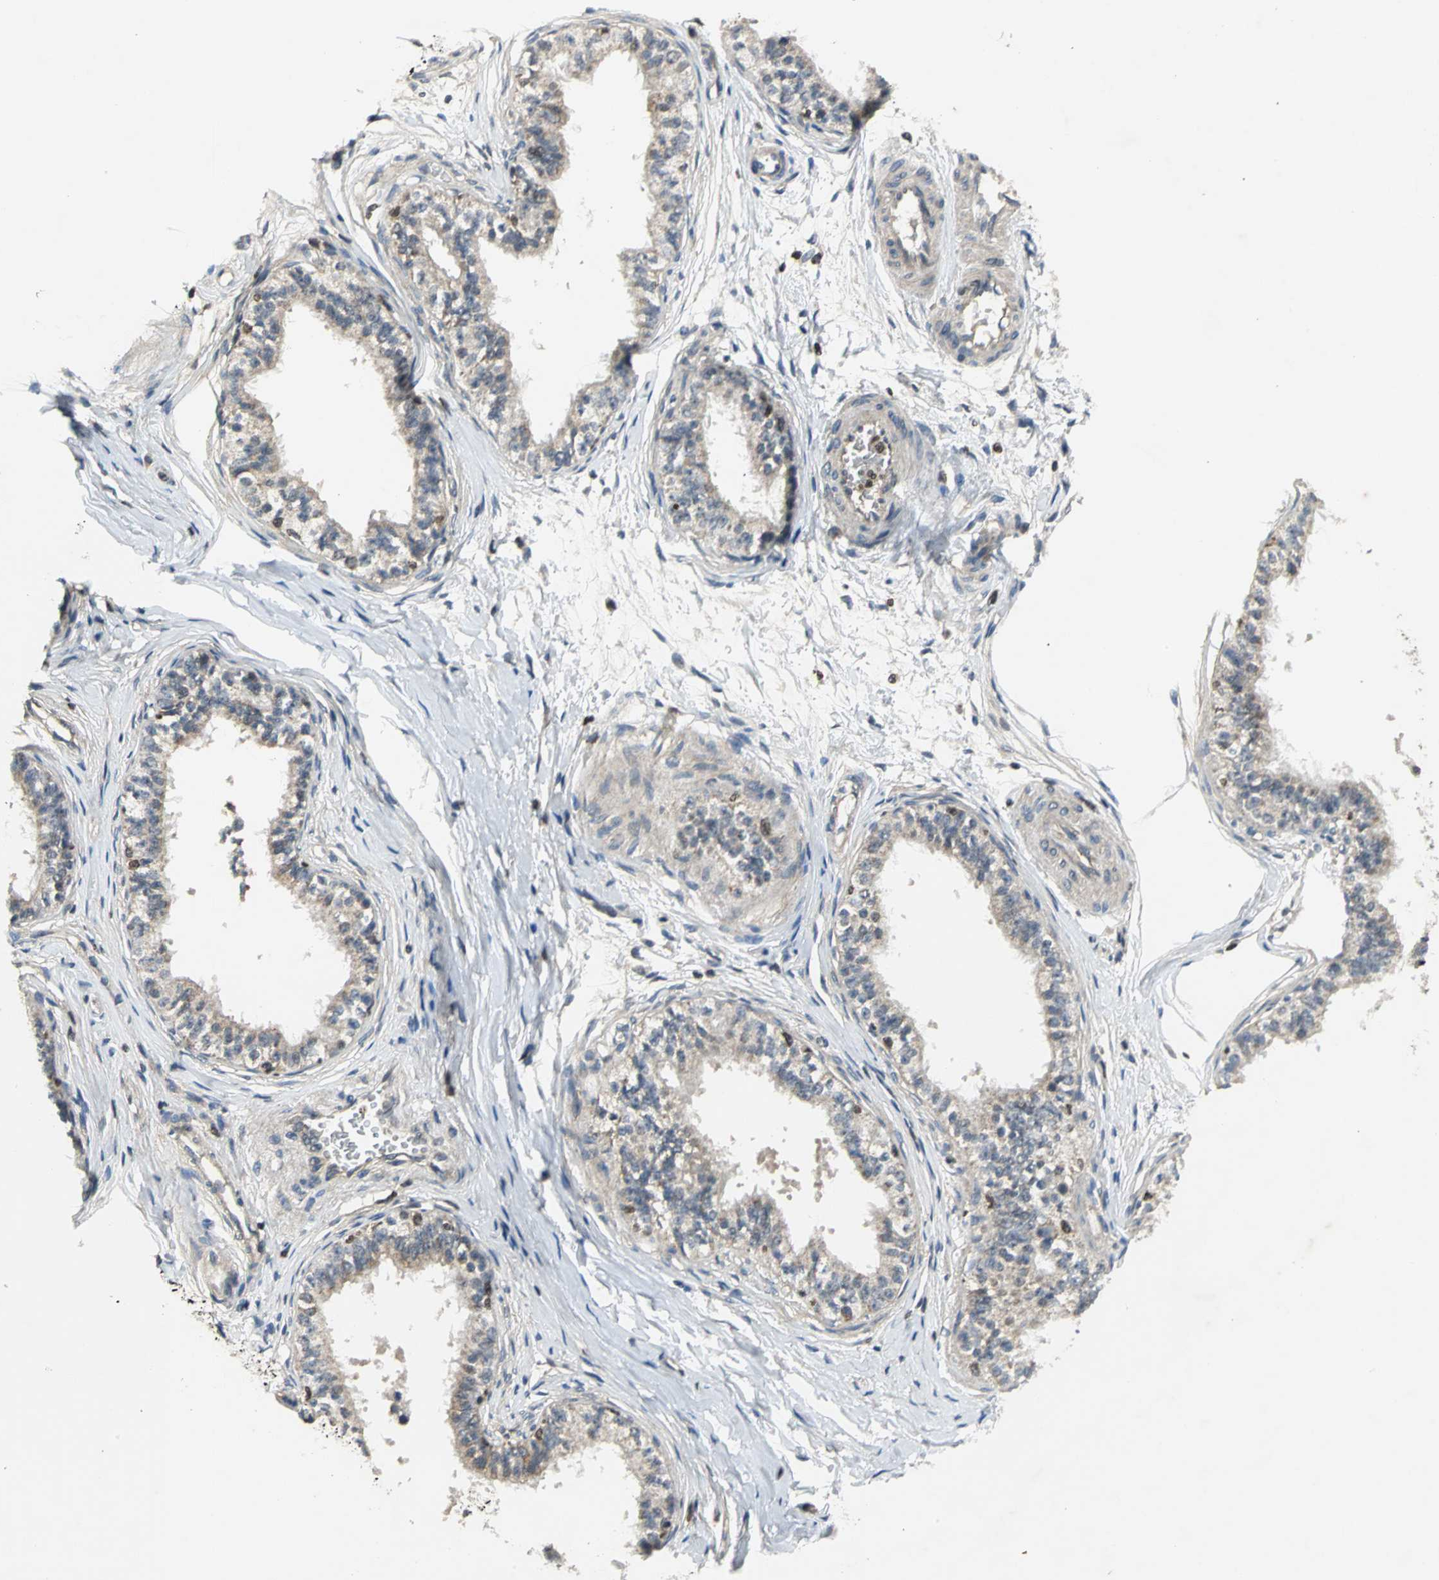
{"staining": {"intensity": "moderate", "quantity": ">75%", "location": "cytoplasmic/membranous"}, "tissue": "epididymis", "cell_type": "Glandular cells", "image_type": "normal", "snomed": [{"axis": "morphology", "description": "Normal tissue, NOS"}, {"axis": "morphology", "description": "Adenocarcinoma, metastatic, NOS"}, {"axis": "topography", "description": "Testis"}, {"axis": "topography", "description": "Epididymis"}], "caption": "Protein staining of benign epididymis exhibits moderate cytoplasmic/membranous positivity in approximately >75% of glandular cells. (brown staining indicates protein expression, while blue staining denotes nuclei).", "gene": "AHR", "patient": {"sex": "male", "age": 26}}